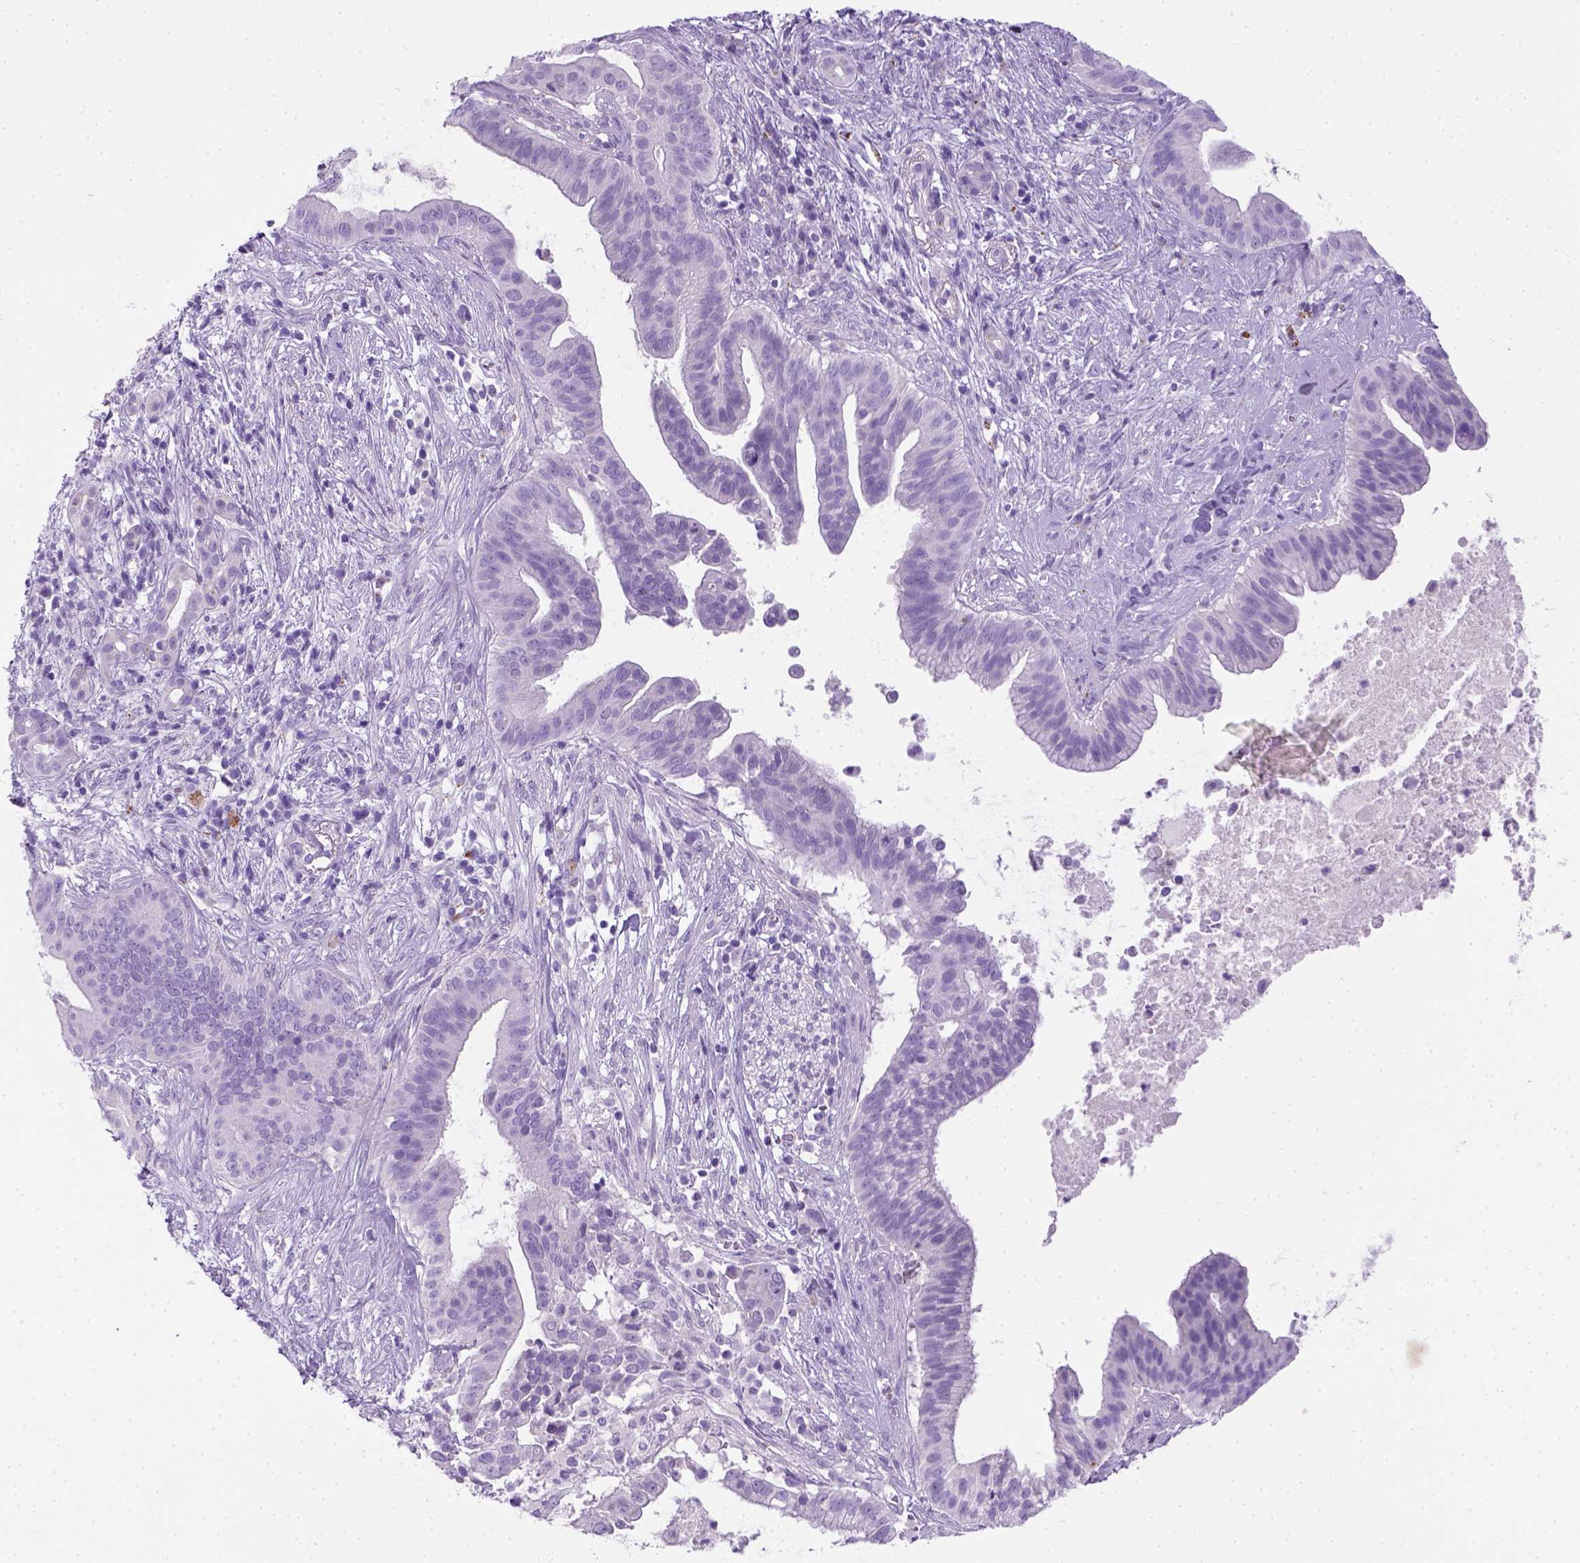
{"staining": {"intensity": "negative", "quantity": "none", "location": "none"}, "tissue": "pancreatic cancer", "cell_type": "Tumor cells", "image_type": "cancer", "snomed": [{"axis": "morphology", "description": "Adenocarcinoma, NOS"}, {"axis": "topography", "description": "Pancreas"}], "caption": "The IHC photomicrograph has no significant positivity in tumor cells of pancreatic cancer tissue.", "gene": "KRT71", "patient": {"sex": "male", "age": 61}}